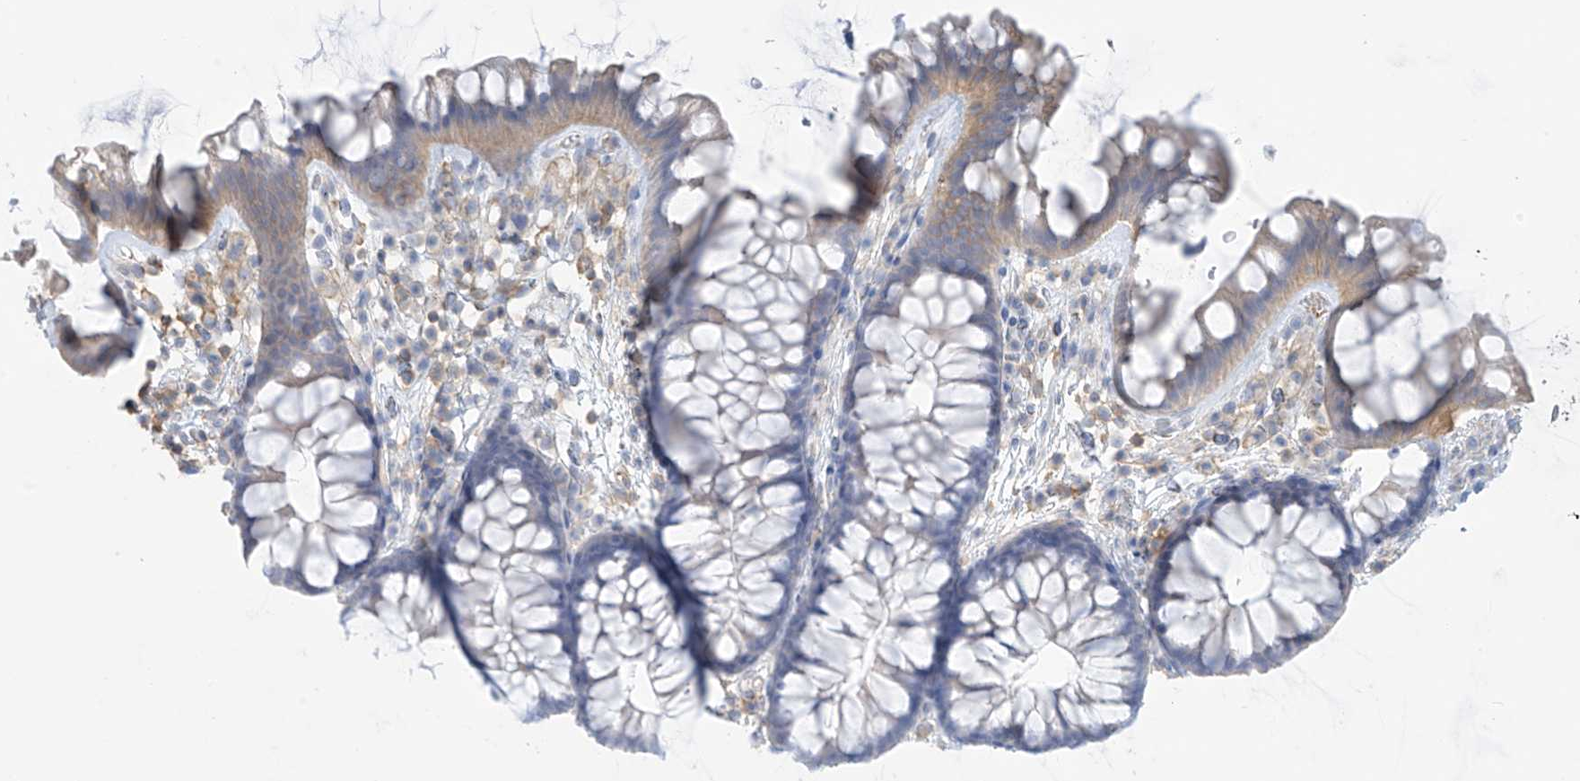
{"staining": {"intensity": "moderate", "quantity": ">75%", "location": "cytoplasmic/membranous"}, "tissue": "colon", "cell_type": "Endothelial cells", "image_type": "normal", "snomed": [{"axis": "morphology", "description": "Normal tissue, NOS"}, {"axis": "topography", "description": "Colon"}], "caption": "Protein analysis of normal colon exhibits moderate cytoplasmic/membranous expression in about >75% of endothelial cells. Using DAB (3,3'-diaminobenzidine) (brown) and hematoxylin (blue) stains, captured at high magnification using brightfield microscopy.", "gene": "ZNF846", "patient": {"sex": "female", "age": 62}}